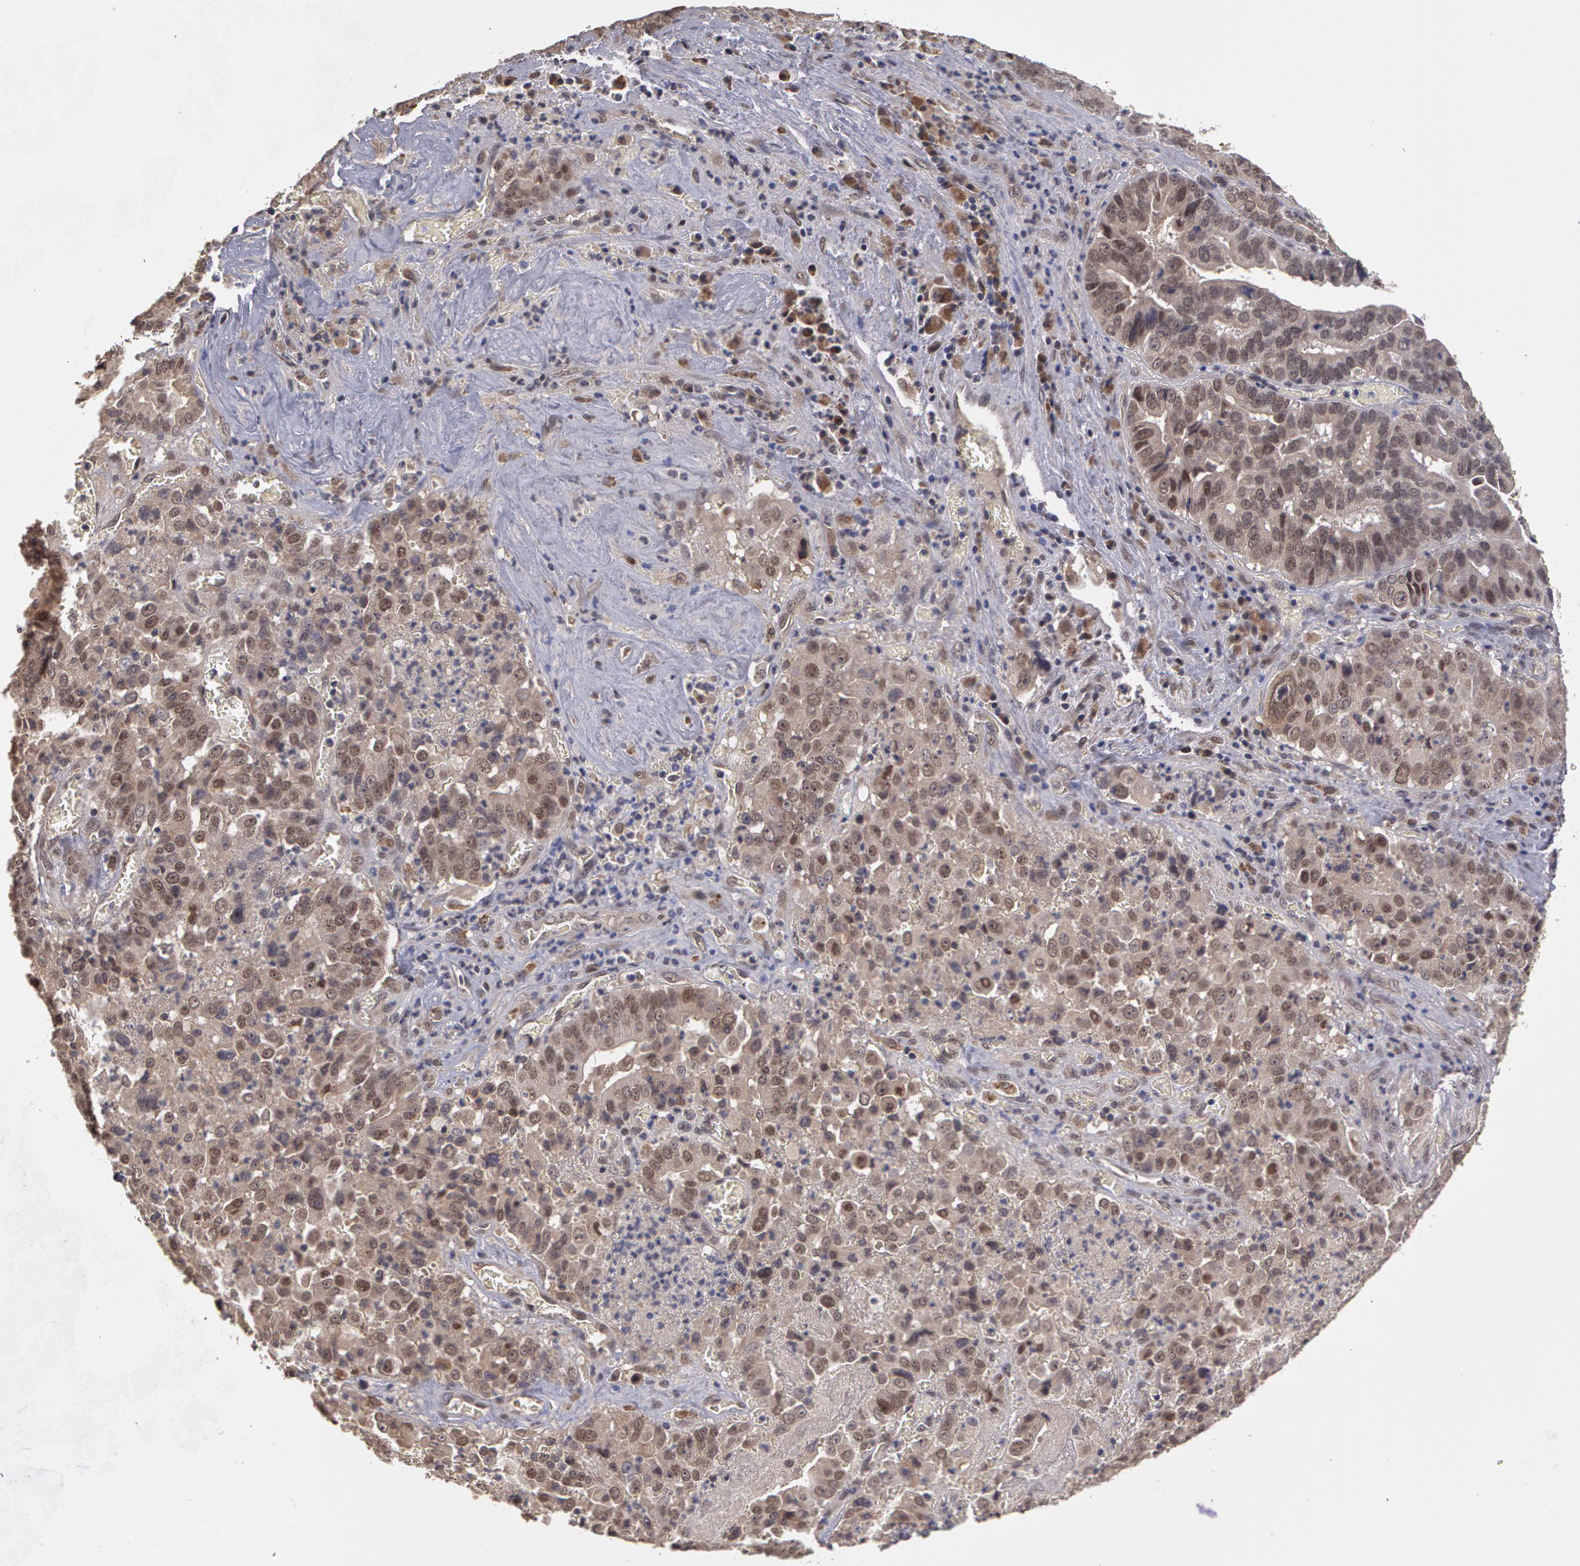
{"staining": {"intensity": "moderate", "quantity": ">75%", "location": "cytoplasmic/membranous,nuclear"}, "tissue": "liver cancer", "cell_type": "Tumor cells", "image_type": "cancer", "snomed": [{"axis": "morphology", "description": "Cholangiocarcinoma"}, {"axis": "topography", "description": "Liver"}], "caption": "Human liver cancer stained for a protein (brown) displays moderate cytoplasmic/membranous and nuclear positive expression in approximately >75% of tumor cells.", "gene": "GLIS1", "patient": {"sex": "female", "age": 79}}